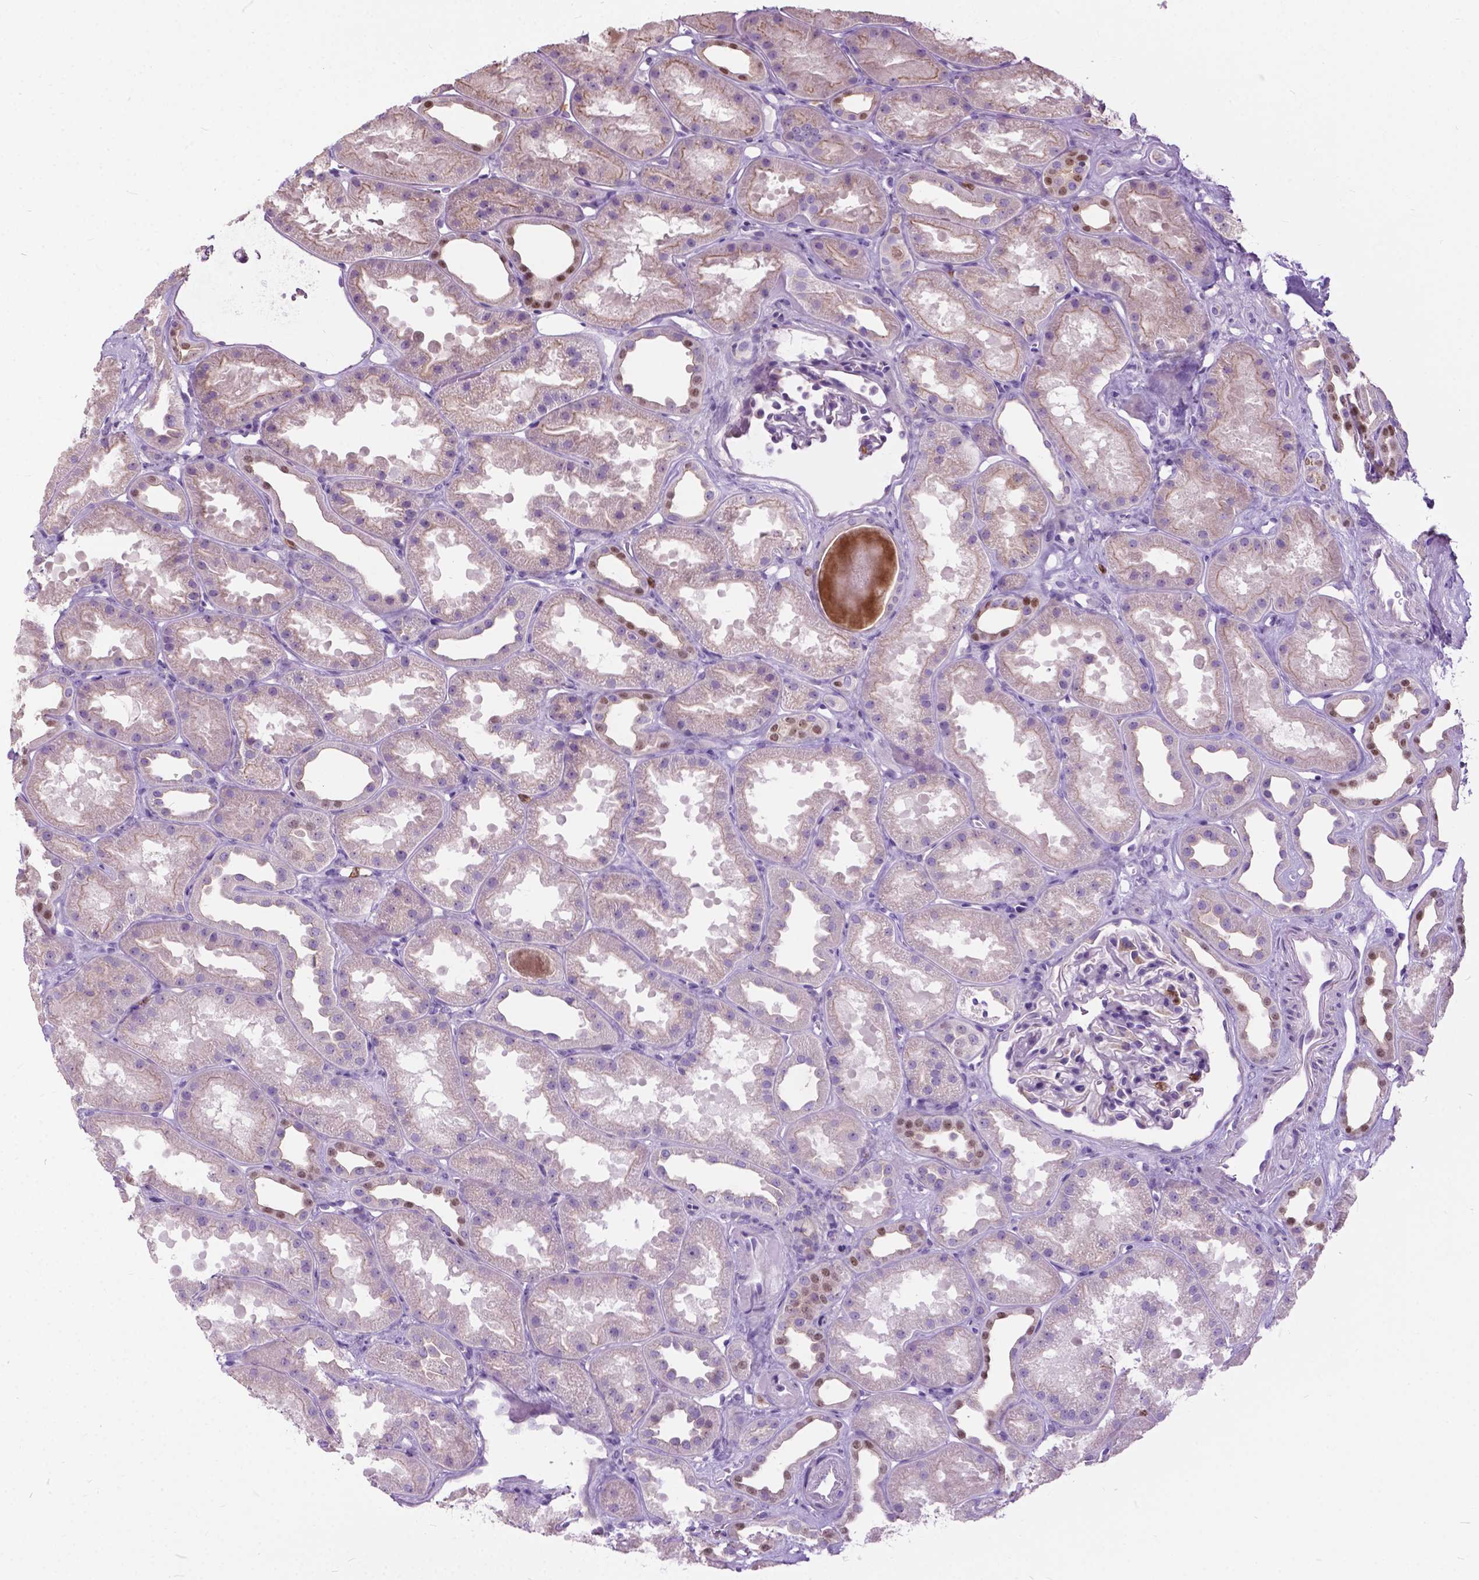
{"staining": {"intensity": "negative", "quantity": "none", "location": "none"}, "tissue": "kidney", "cell_type": "Cells in glomeruli", "image_type": "normal", "snomed": [{"axis": "morphology", "description": "Normal tissue, NOS"}, {"axis": "topography", "description": "Kidney"}], "caption": "DAB immunohistochemical staining of benign human kidney demonstrates no significant staining in cells in glomeruli.", "gene": "PRR35", "patient": {"sex": "male", "age": 61}}